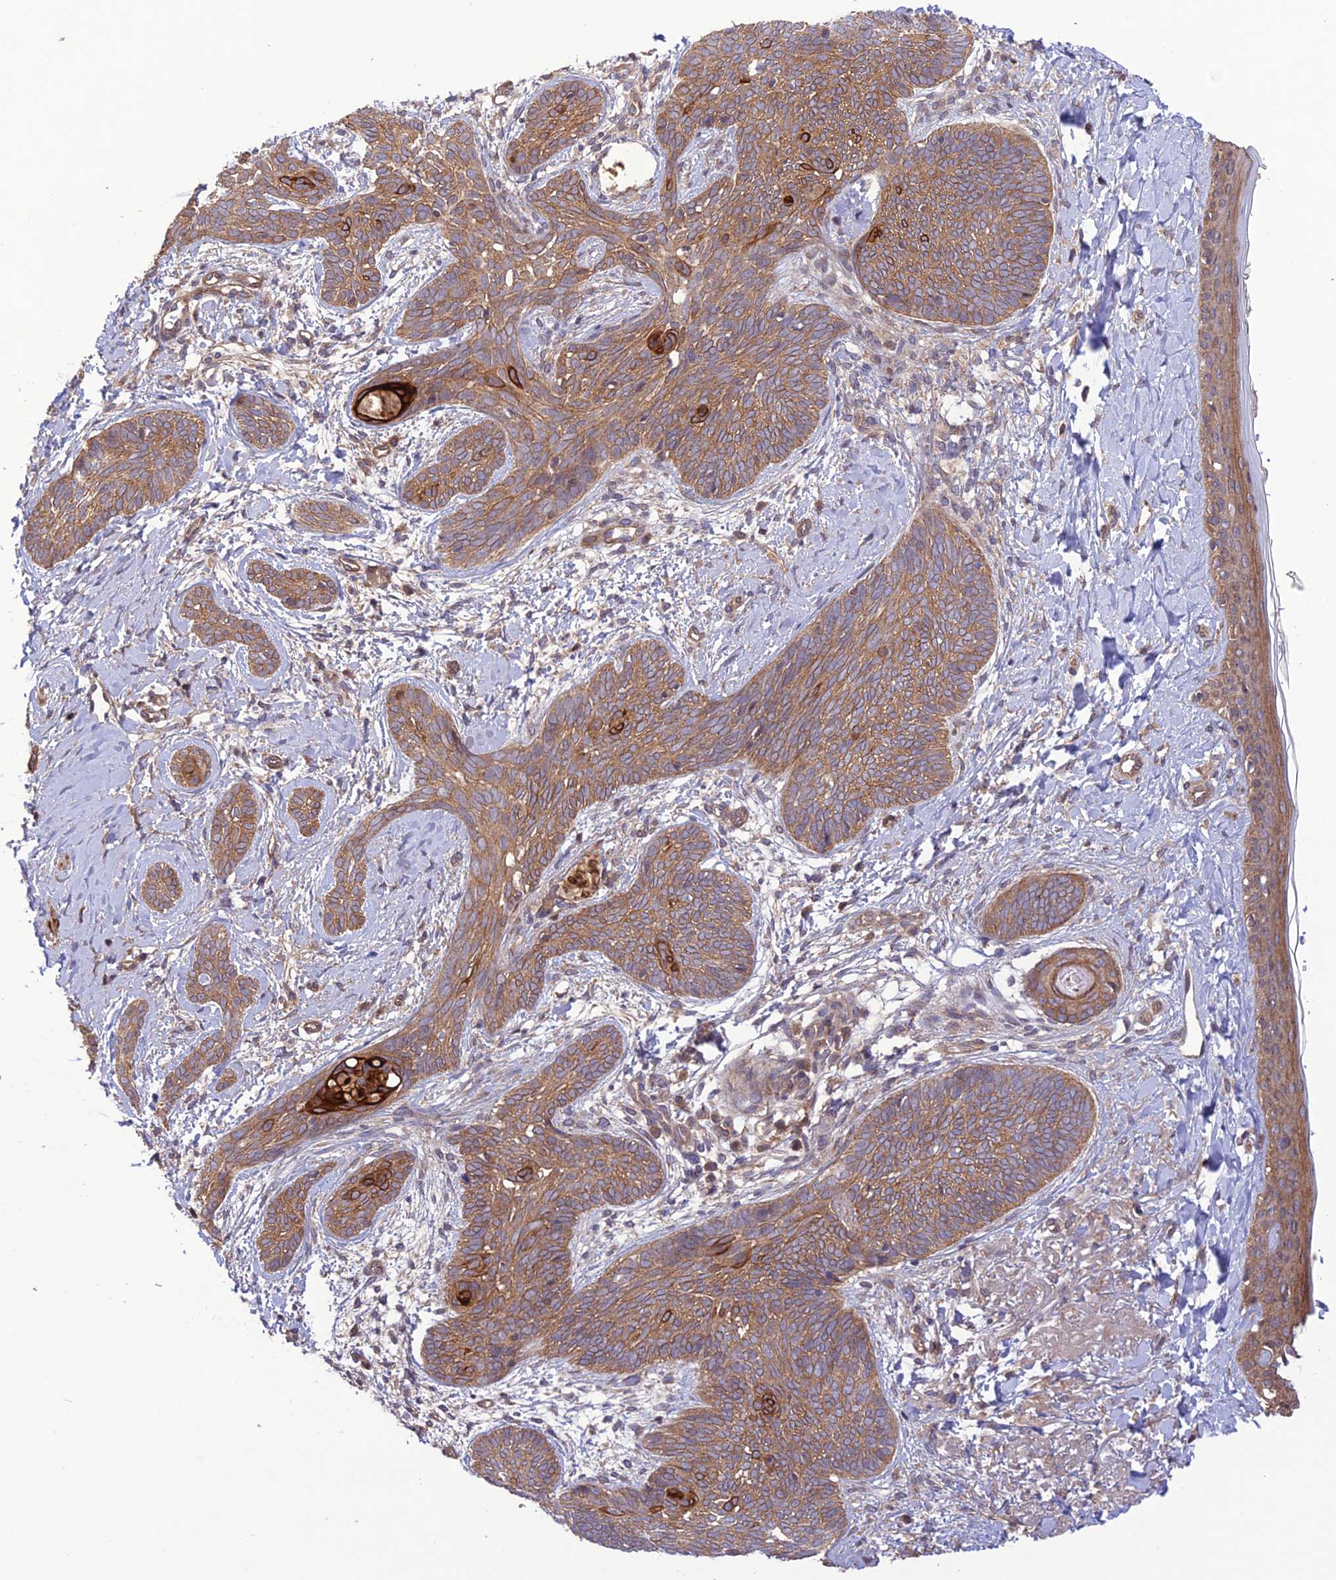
{"staining": {"intensity": "moderate", "quantity": ">75%", "location": "cytoplasmic/membranous"}, "tissue": "skin cancer", "cell_type": "Tumor cells", "image_type": "cancer", "snomed": [{"axis": "morphology", "description": "Basal cell carcinoma"}, {"axis": "topography", "description": "Skin"}], "caption": "Skin basal cell carcinoma tissue shows moderate cytoplasmic/membranous staining in approximately >75% of tumor cells, visualized by immunohistochemistry. The protein is shown in brown color, while the nuclei are stained blue.", "gene": "FCHSD1", "patient": {"sex": "female", "age": 81}}